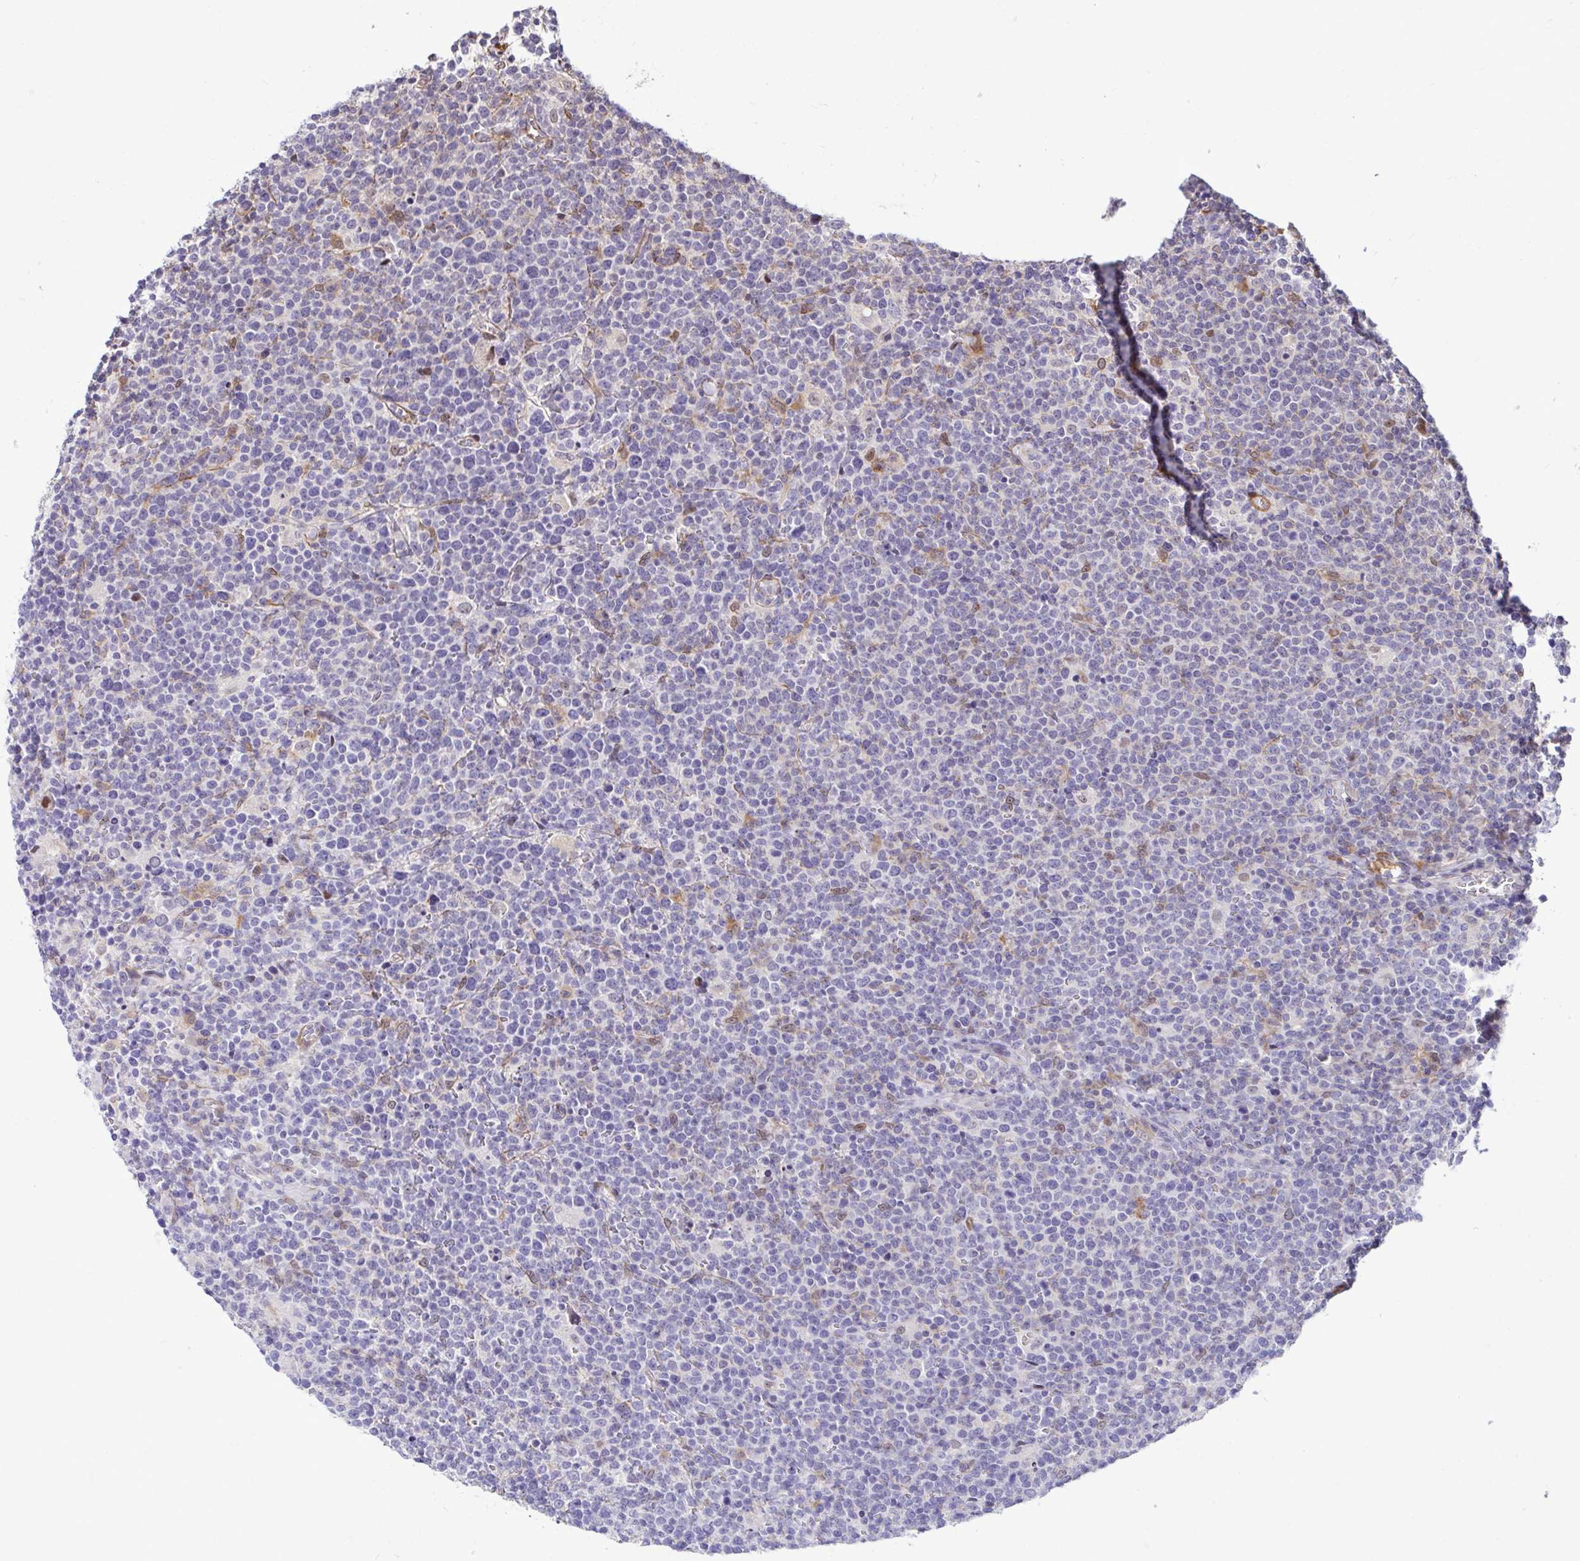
{"staining": {"intensity": "negative", "quantity": "none", "location": "none"}, "tissue": "lymphoma", "cell_type": "Tumor cells", "image_type": "cancer", "snomed": [{"axis": "morphology", "description": "Malignant lymphoma, non-Hodgkin's type, High grade"}, {"axis": "topography", "description": "Lymph node"}], "caption": "Tumor cells are negative for protein expression in human malignant lymphoma, non-Hodgkin's type (high-grade).", "gene": "TRIP6", "patient": {"sex": "male", "age": 61}}